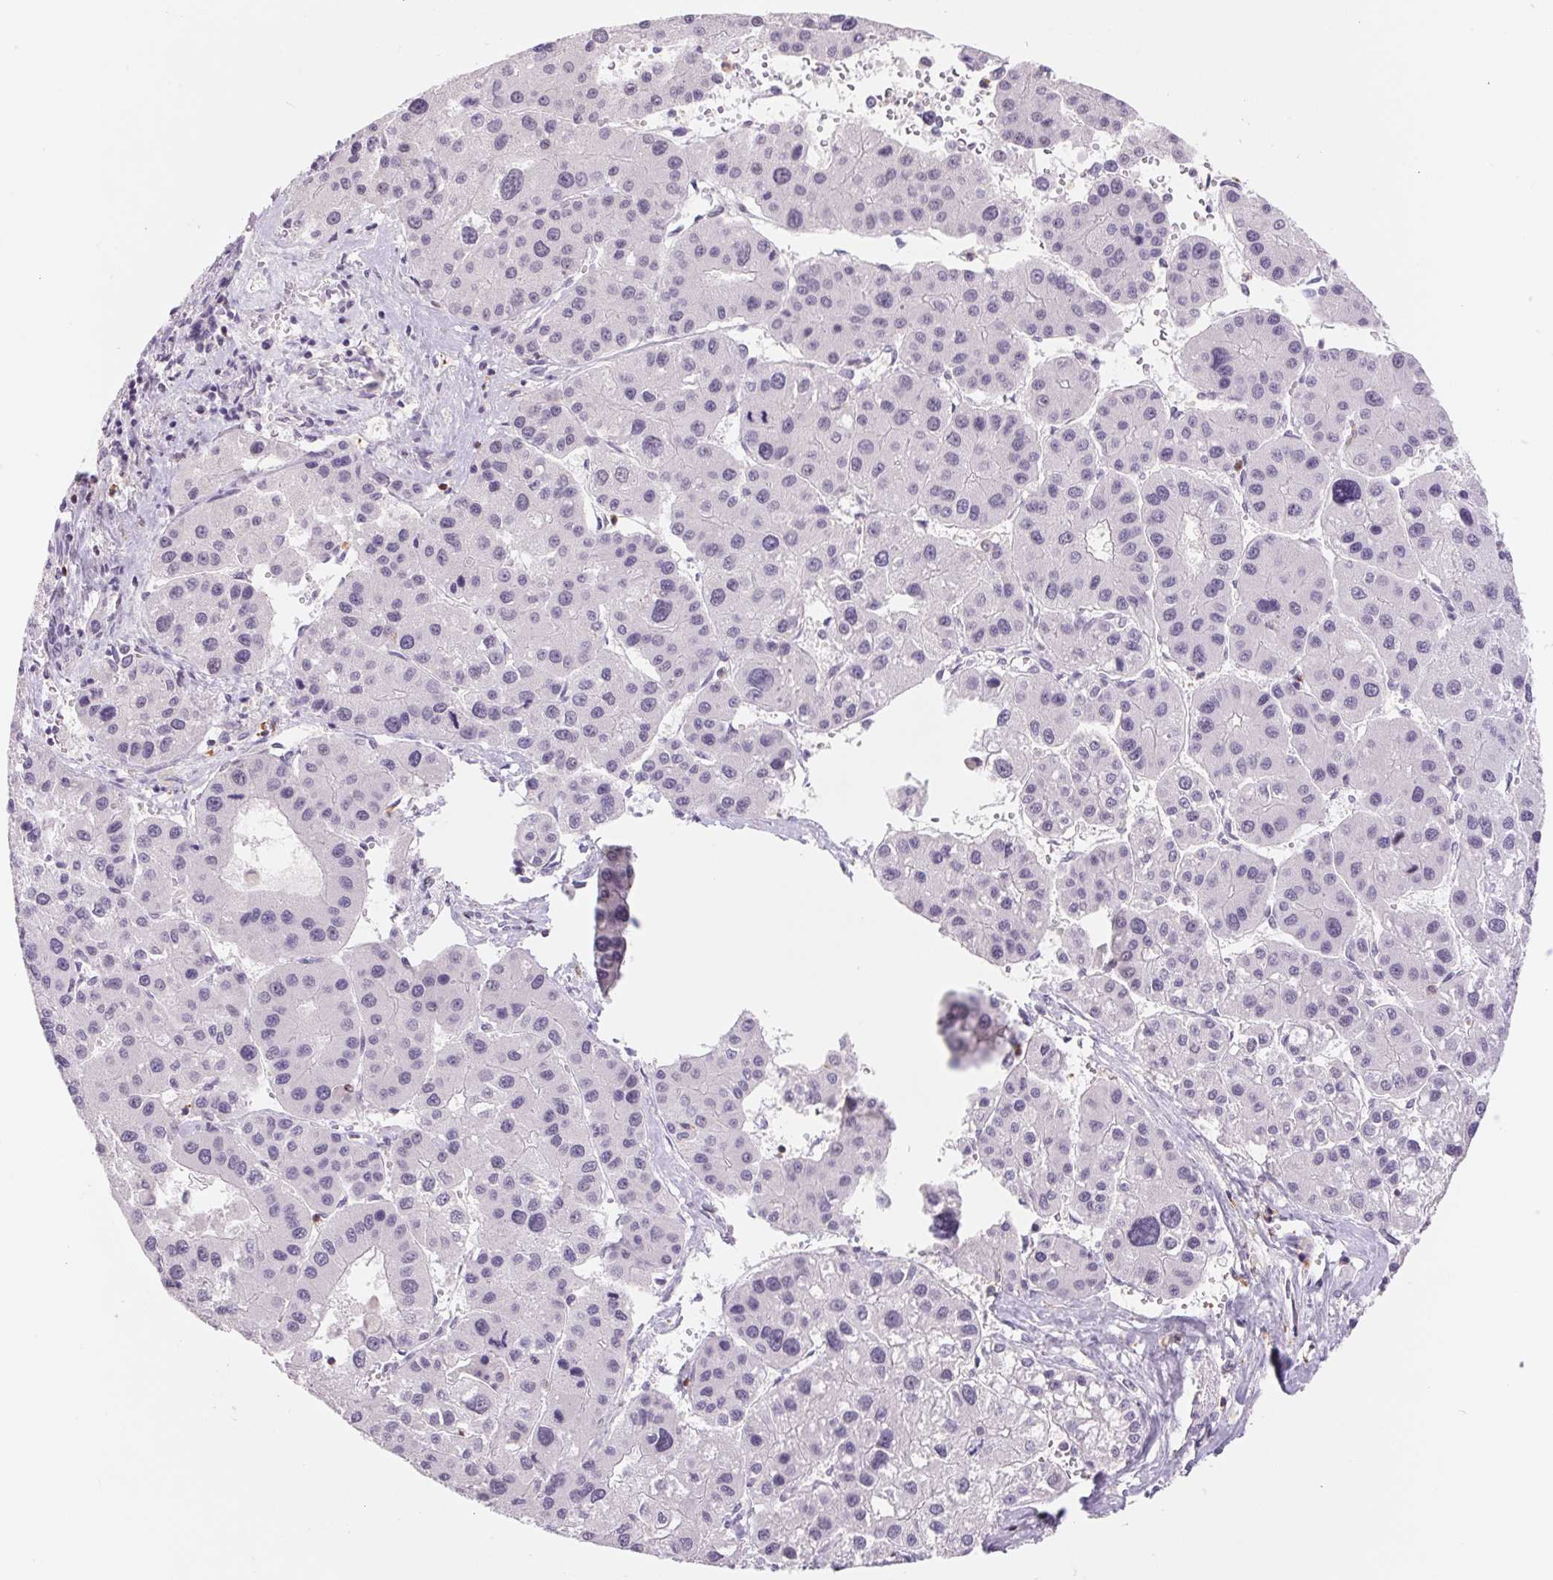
{"staining": {"intensity": "negative", "quantity": "none", "location": "none"}, "tissue": "liver cancer", "cell_type": "Tumor cells", "image_type": "cancer", "snomed": [{"axis": "morphology", "description": "Carcinoma, Hepatocellular, NOS"}, {"axis": "topography", "description": "Liver"}], "caption": "This is an IHC photomicrograph of human liver cancer. There is no expression in tumor cells.", "gene": "KIF26A", "patient": {"sex": "male", "age": 73}}